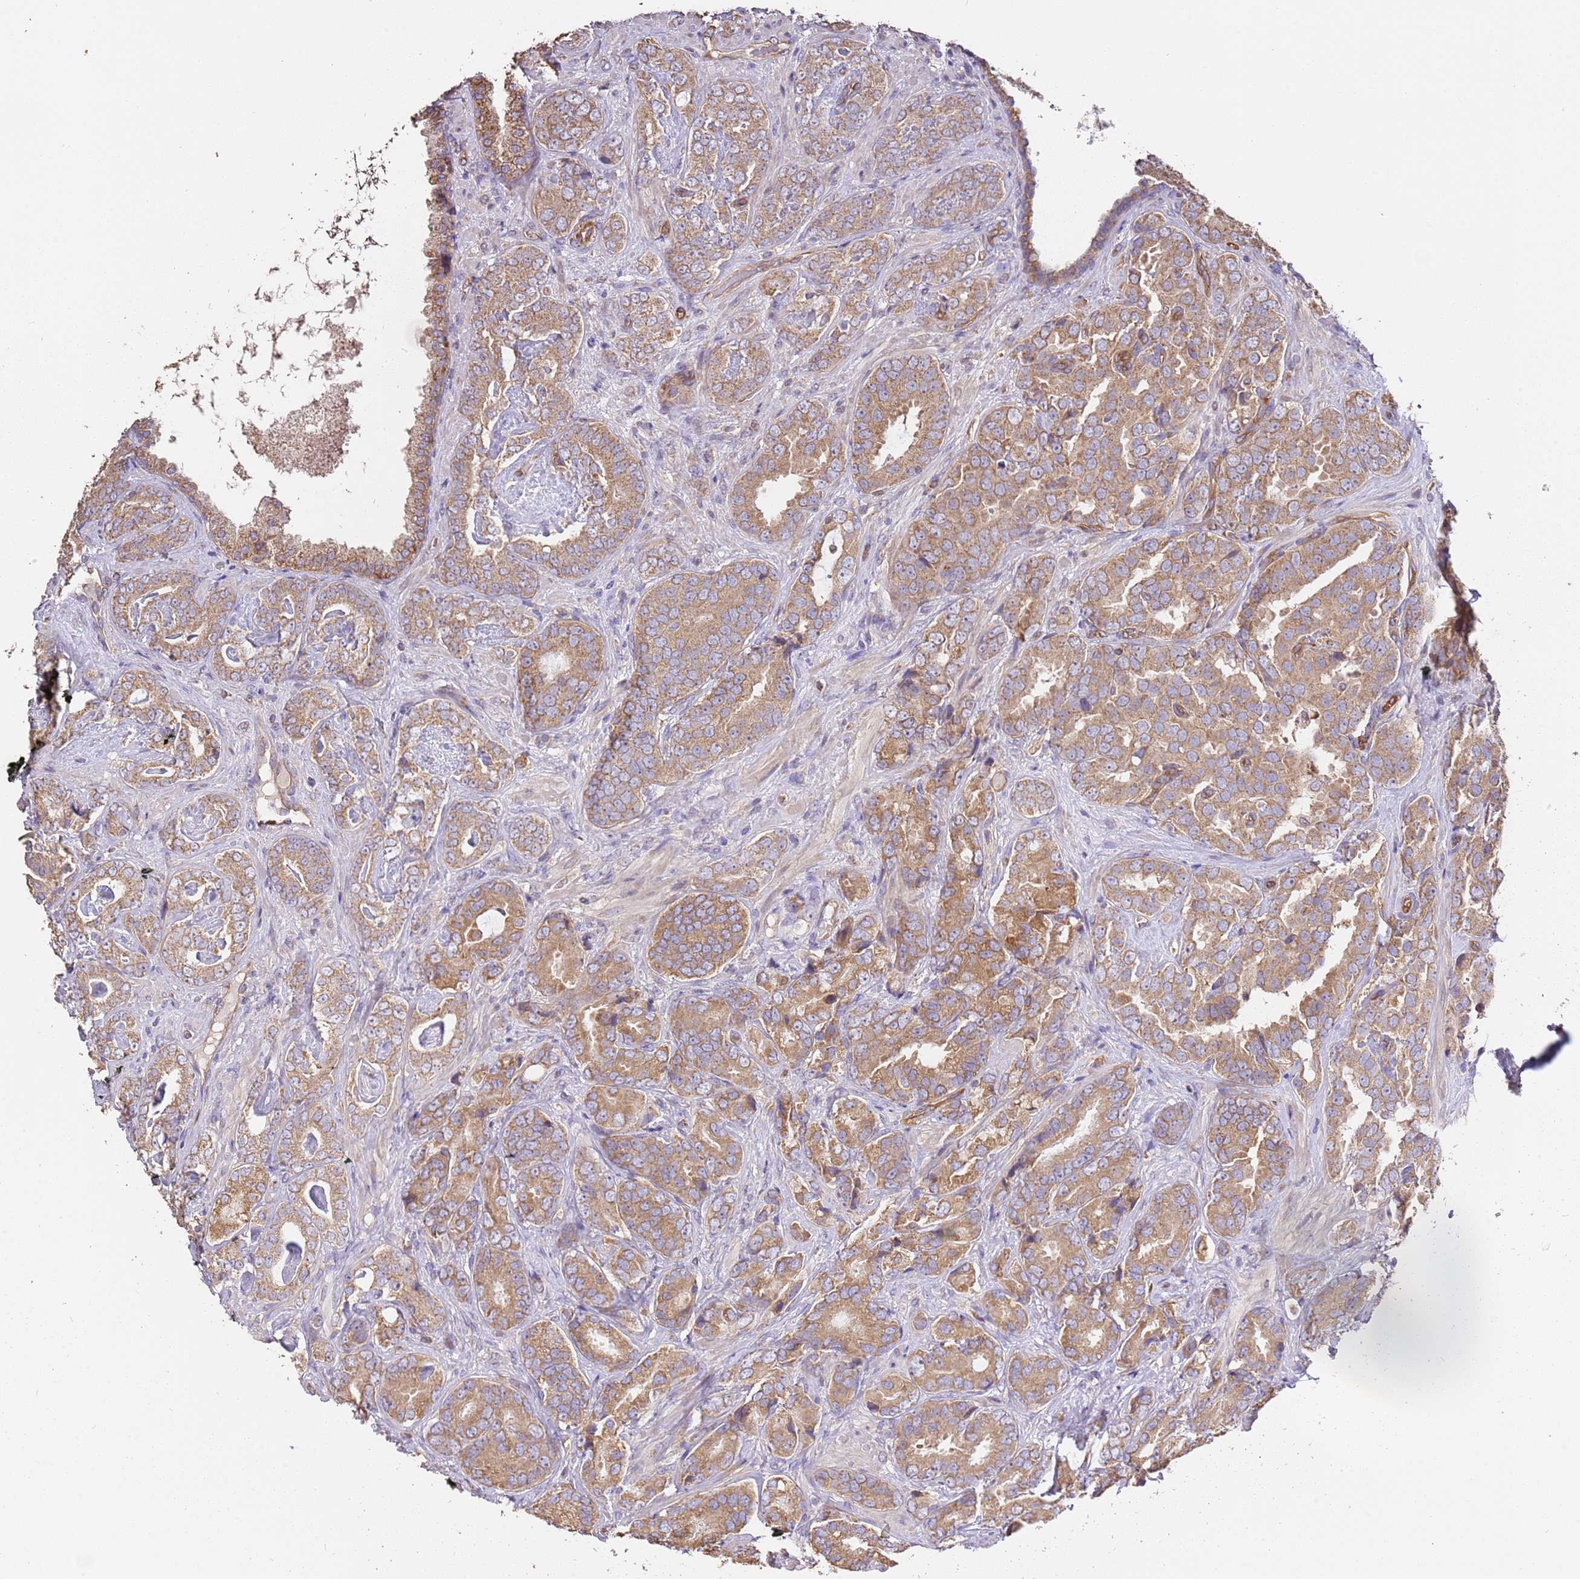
{"staining": {"intensity": "moderate", "quantity": ">75%", "location": "cytoplasmic/membranous"}, "tissue": "prostate cancer", "cell_type": "Tumor cells", "image_type": "cancer", "snomed": [{"axis": "morphology", "description": "Adenocarcinoma, High grade"}, {"axis": "topography", "description": "Prostate"}], "caption": "Tumor cells demonstrate medium levels of moderate cytoplasmic/membranous expression in approximately >75% of cells in human adenocarcinoma (high-grade) (prostate).", "gene": "DOCK9", "patient": {"sex": "male", "age": 71}}